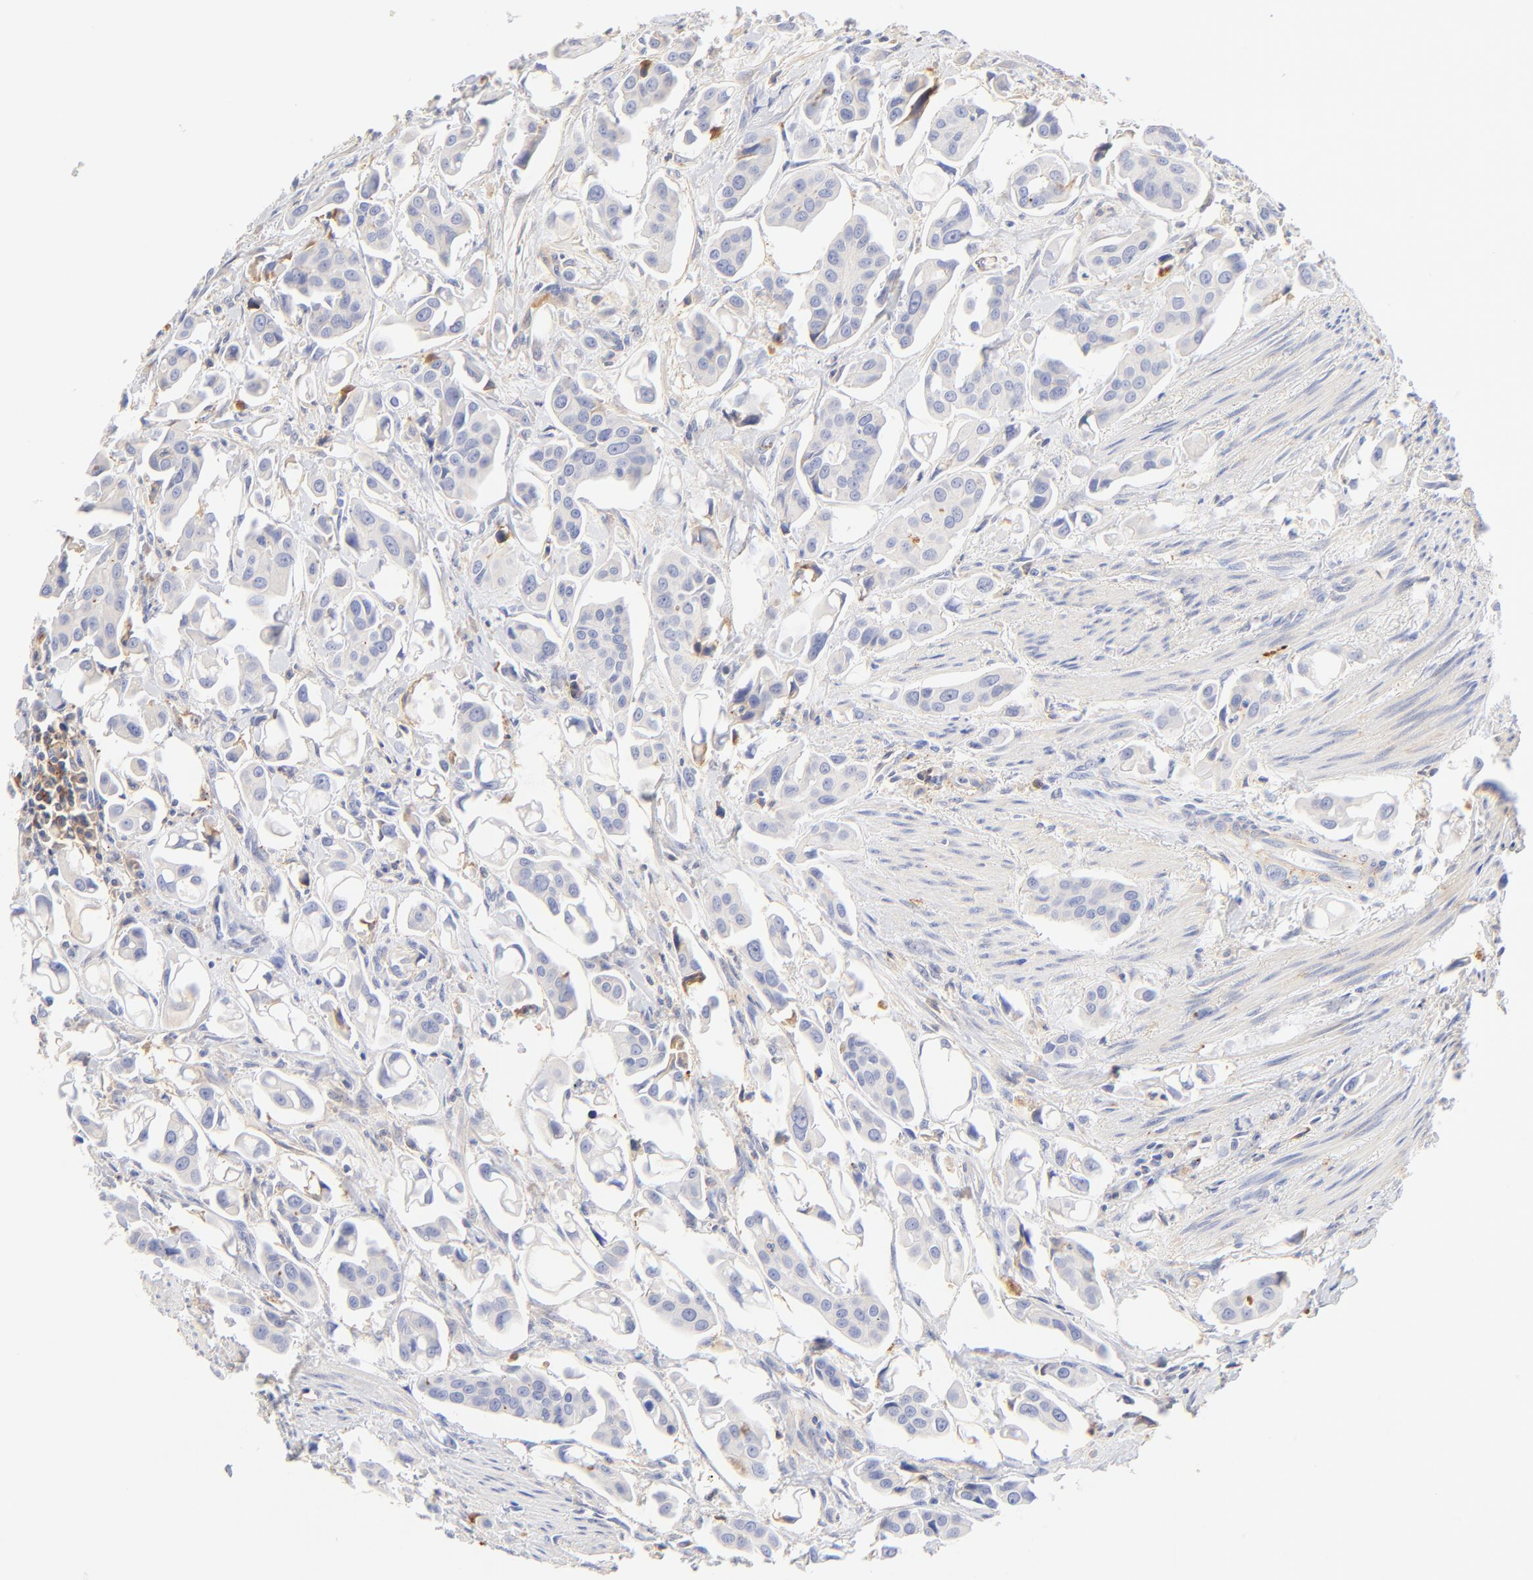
{"staining": {"intensity": "negative", "quantity": "none", "location": "none"}, "tissue": "urothelial cancer", "cell_type": "Tumor cells", "image_type": "cancer", "snomed": [{"axis": "morphology", "description": "Urothelial carcinoma, High grade"}, {"axis": "topography", "description": "Urinary bladder"}], "caption": "High magnification brightfield microscopy of urothelial cancer stained with DAB (brown) and counterstained with hematoxylin (blue): tumor cells show no significant expression.", "gene": "MDGA2", "patient": {"sex": "male", "age": 66}}